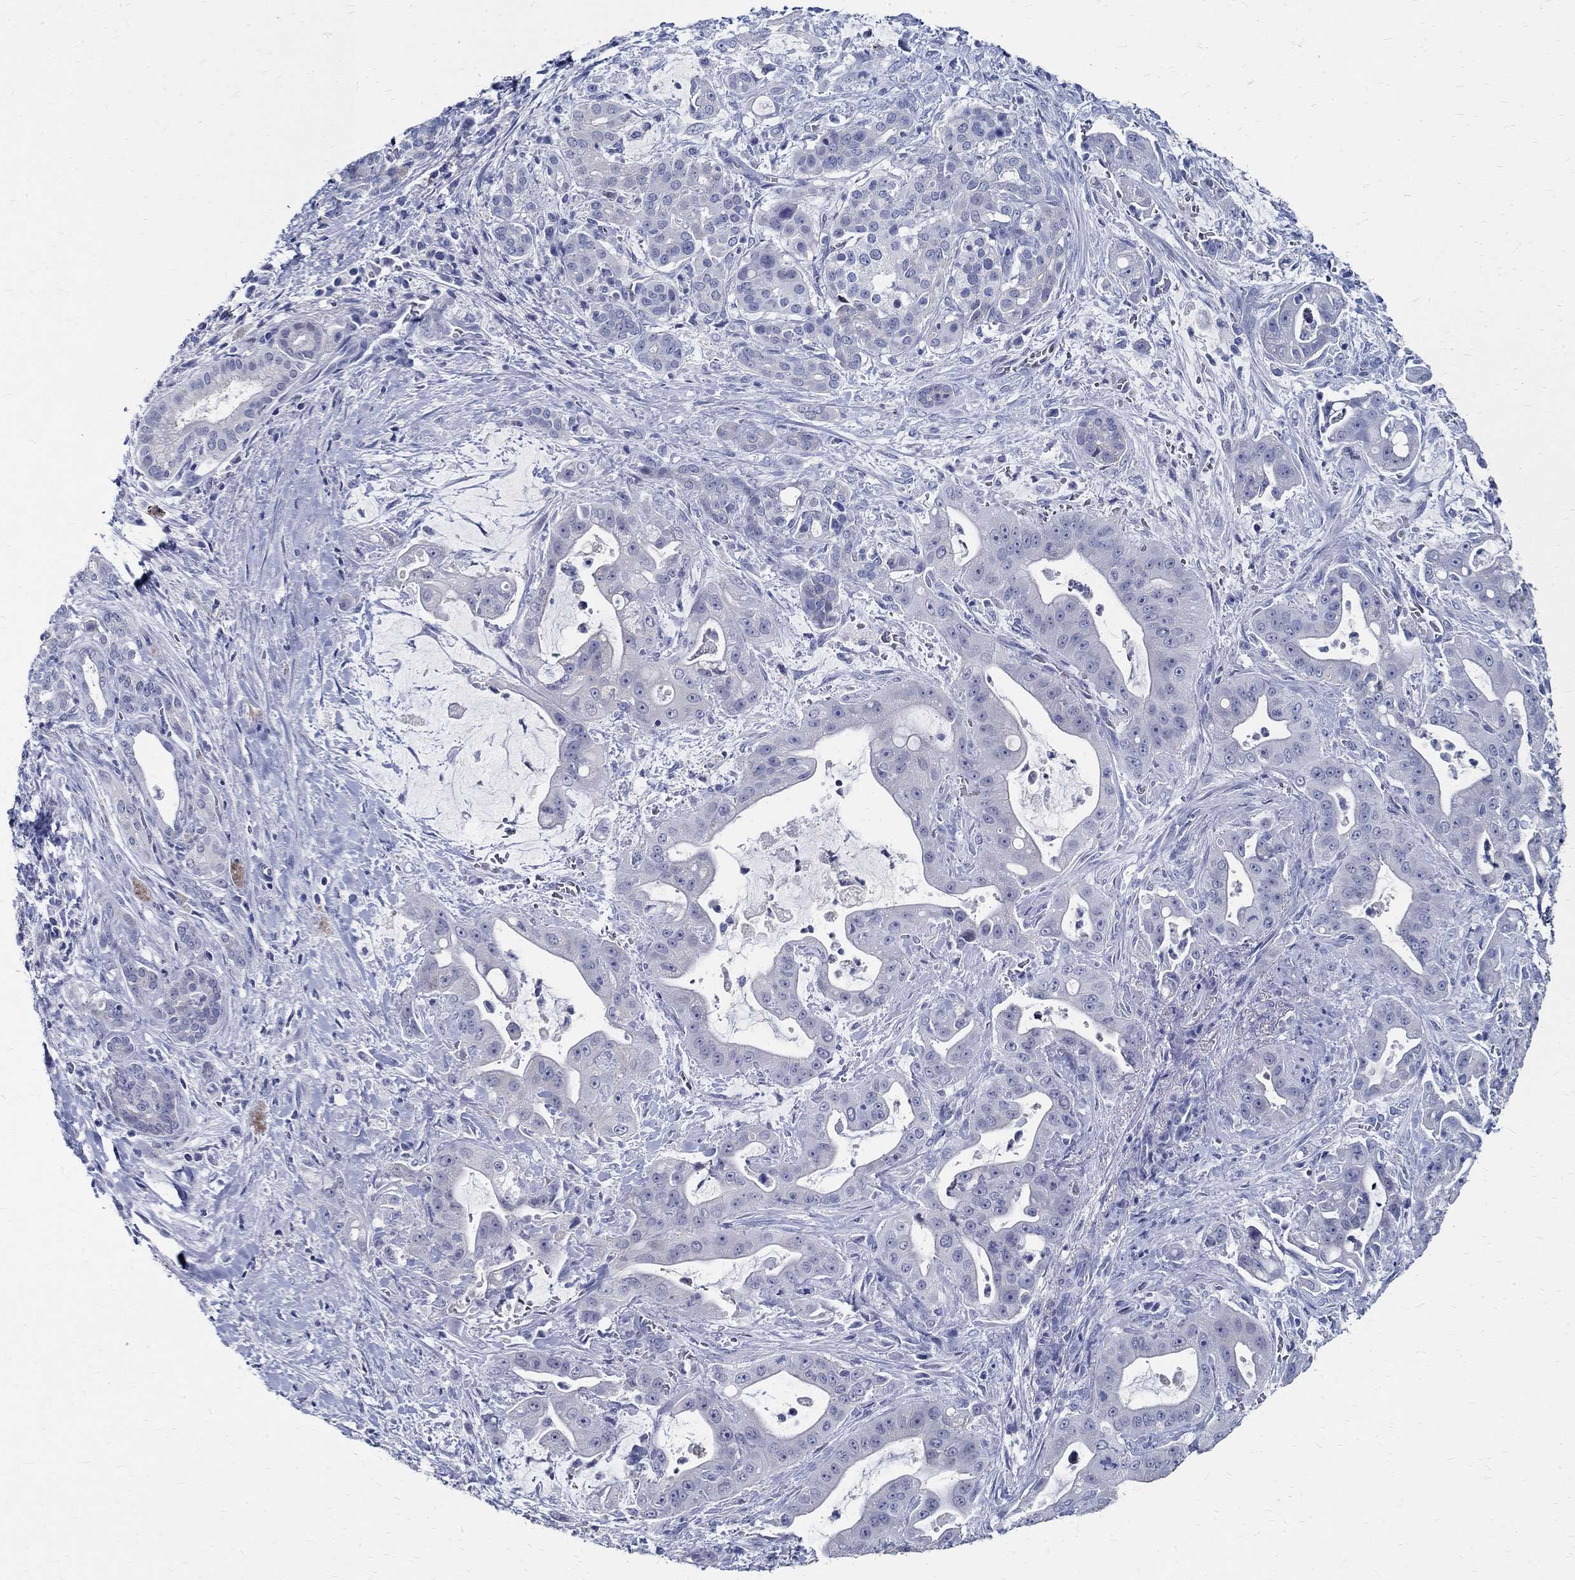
{"staining": {"intensity": "negative", "quantity": "none", "location": "none"}, "tissue": "pancreatic cancer", "cell_type": "Tumor cells", "image_type": "cancer", "snomed": [{"axis": "morphology", "description": "Normal tissue, NOS"}, {"axis": "morphology", "description": "Inflammation, NOS"}, {"axis": "morphology", "description": "Adenocarcinoma, NOS"}, {"axis": "topography", "description": "Pancreas"}], "caption": "Pancreatic cancer (adenocarcinoma) was stained to show a protein in brown. There is no significant staining in tumor cells.", "gene": "BSPRY", "patient": {"sex": "male", "age": 57}}